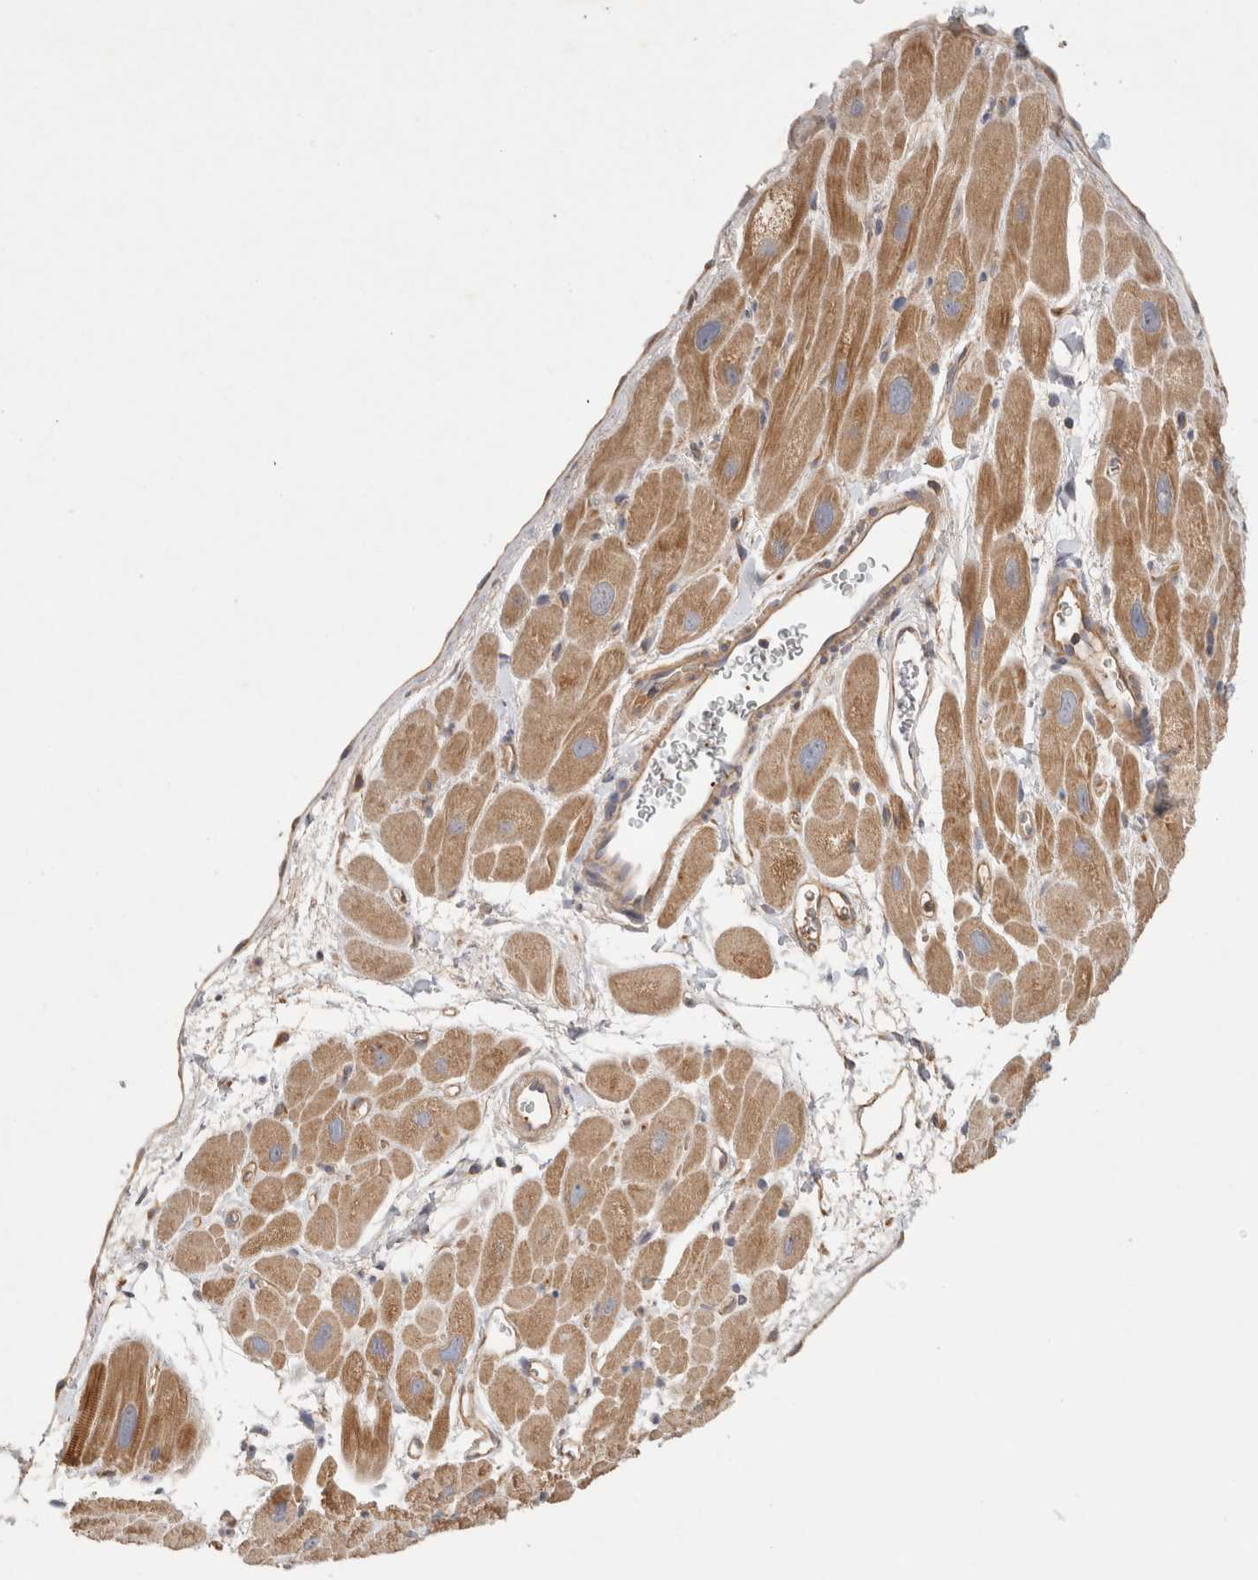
{"staining": {"intensity": "moderate", "quantity": ">75%", "location": "cytoplasmic/membranous"}, "tissue": "heart muscle", "cell_type": "Cardiomyocytes", "image_type": "normal", "snomed": [{"axis": "morphology", "description": "Normal tissue, NOS"}, {"axis": "topography", "description": "Heart"}], "caption": "This is a micrograph of IHC staining of normal heart muscle, which shows moderate expression in the cytoplasmic/membranous of cardiomyocytes.", "gene": "C8orf44", "patient": {"sex": "male", "age": 49}}